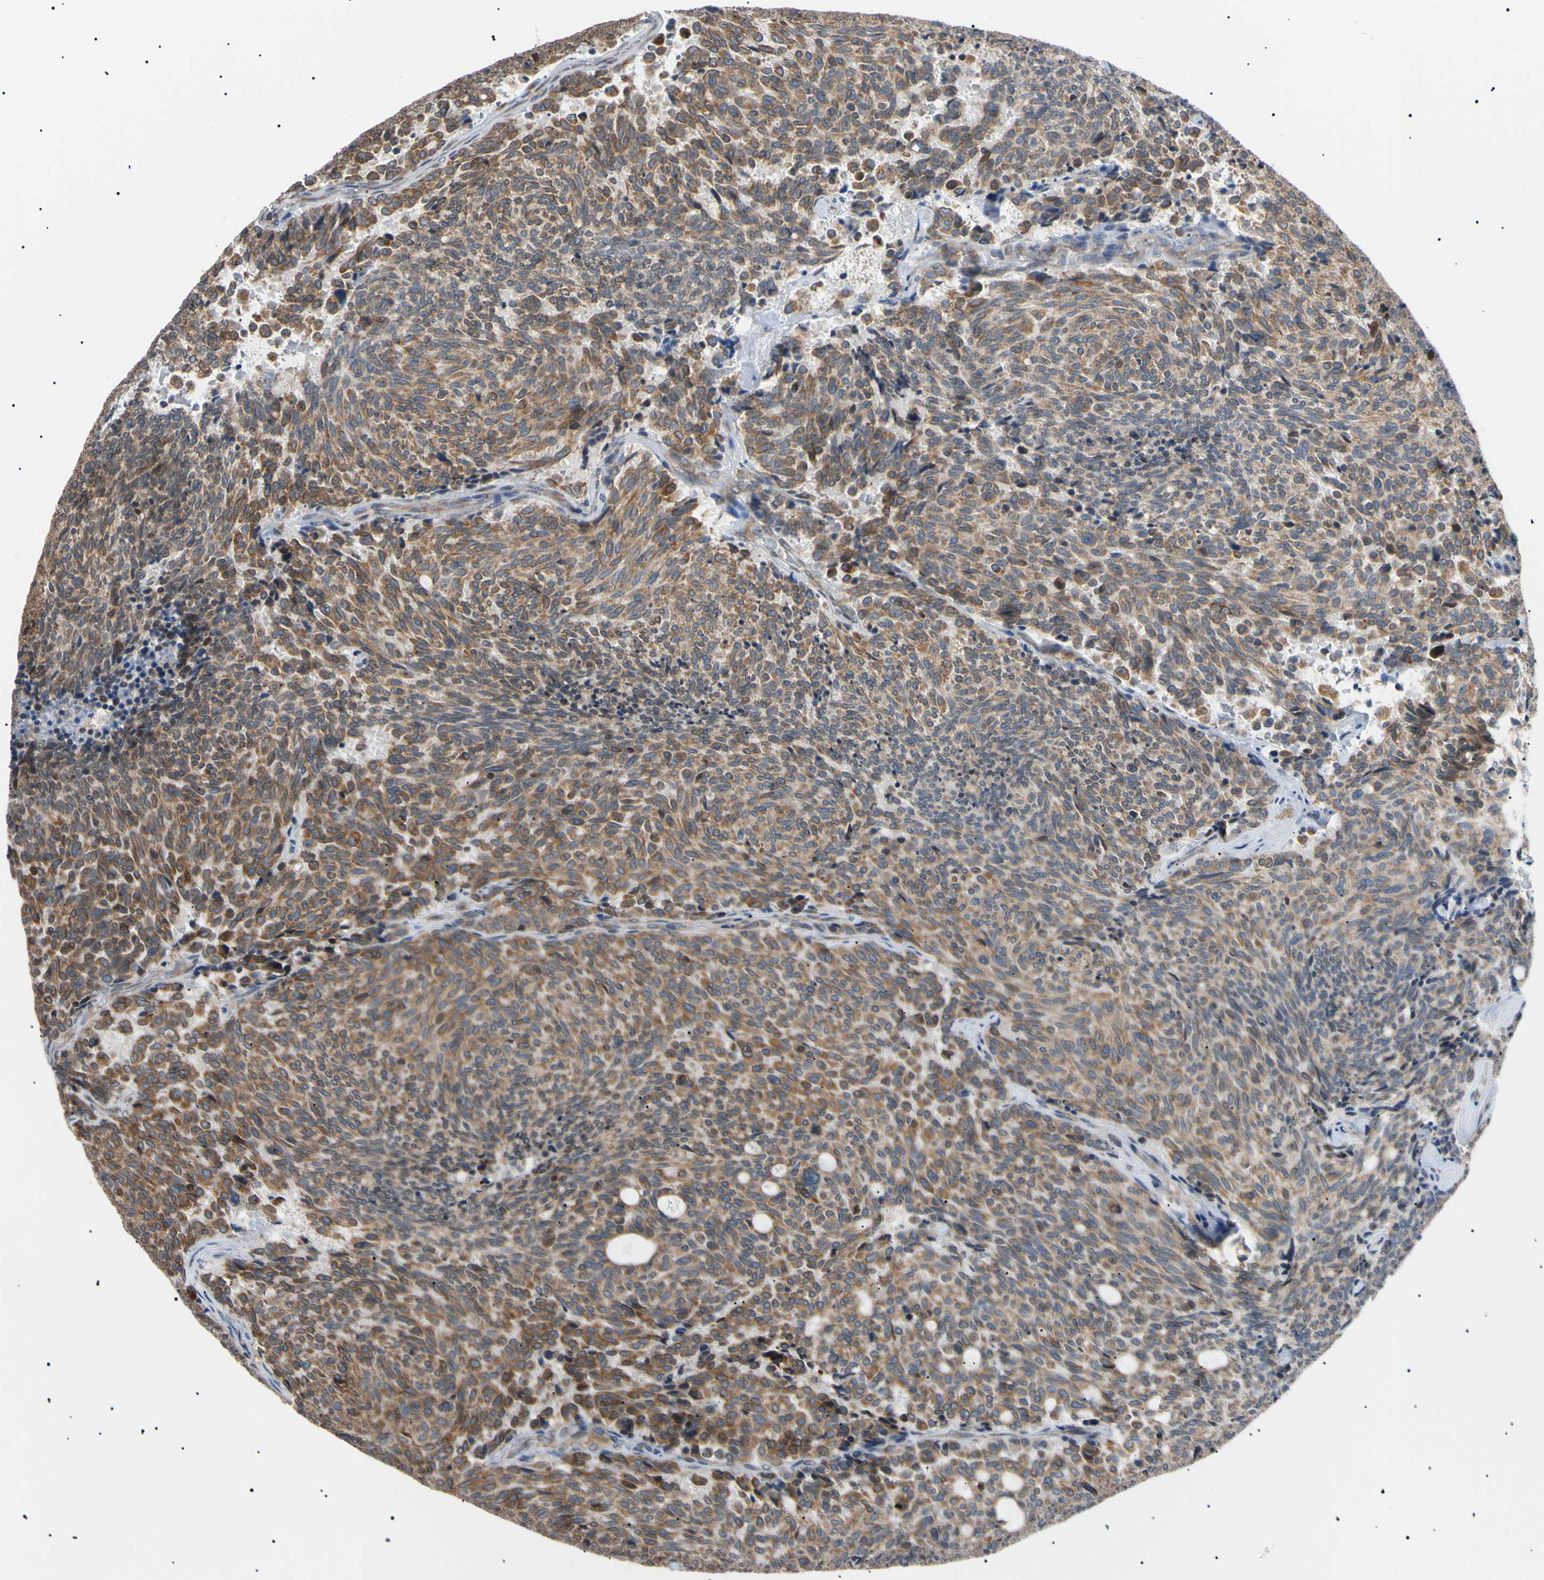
{"staining": {"intensity": "moderate", "quantity": ">75%", "location": "cytoplasmic/membranous"}, "tissue": "carcinoid", "cell_type": "Tumor cells", "image_type": "cancer", "snomed": [{"axis": "morphology", "description": "Carcinoid, malignant, NOS"}, {"axis": "topography", "description": "Pancreas"}], "caption": "Carcinoid stained for a protein (brown) shows moderate cytoplasmic/membranous positive expression in about >75% of tumor cells.", "gene": "VAPA", "patient": {"sex": "female", "age": 54}}